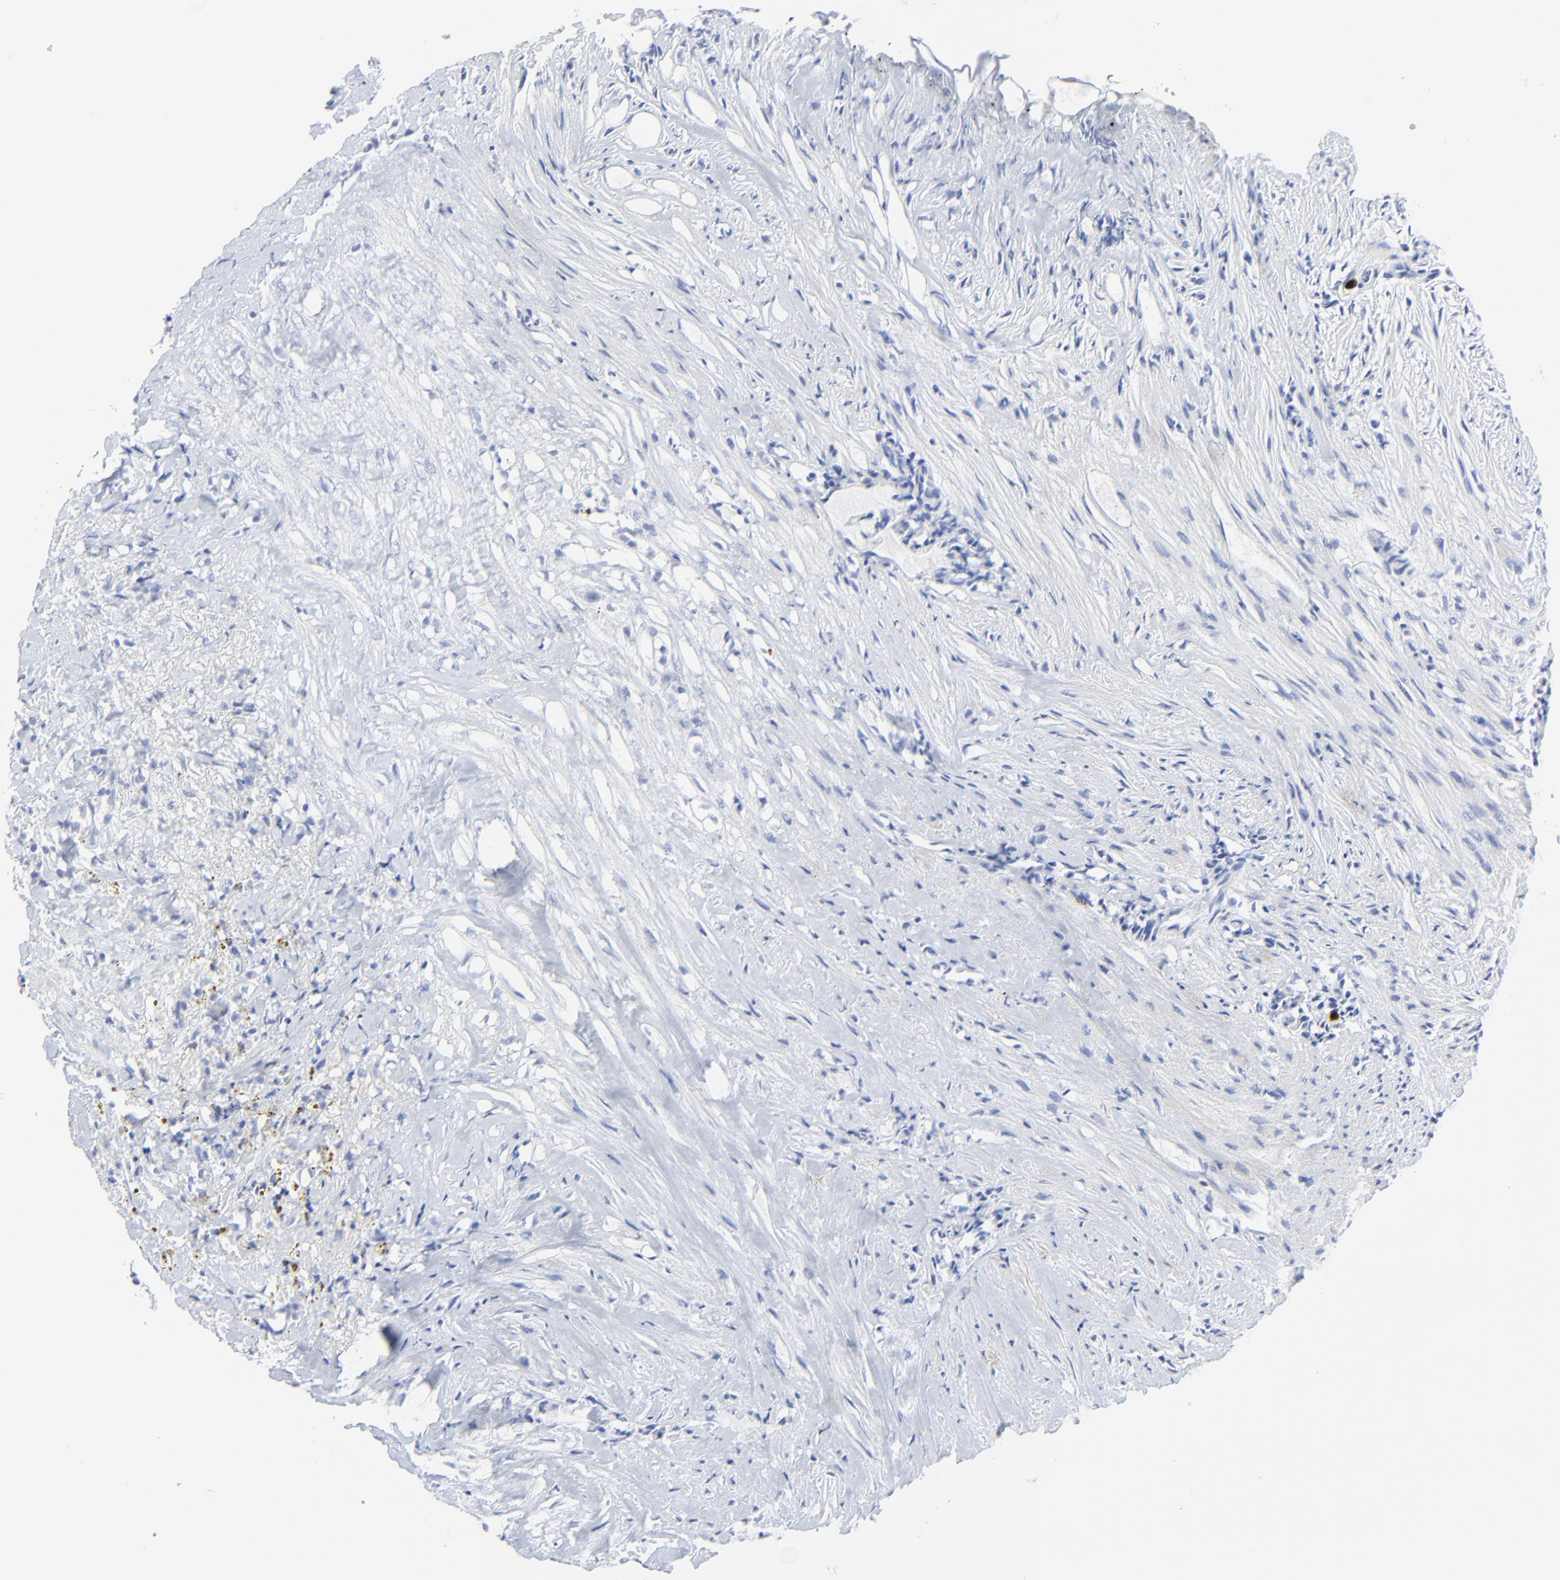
{"staining": {"intensity": "negative", "quantity": "none", "location": "none"}, "tissue": "urothelial cancer", "cell_type": "Tumor cells", "image_type": "cancer", "snomed": [{"axis": "morphology", "description": "Urothelial carcinoma, Low grade"}, {"axis": "topography", "description": "Urinary bladder"}], "caption": "Immunohistochemistry (IHC) of urothelial cancer reveals no expression in tumor cells.", "gene": "LCN2", "patient": {"sex": "male", "age": 84}}